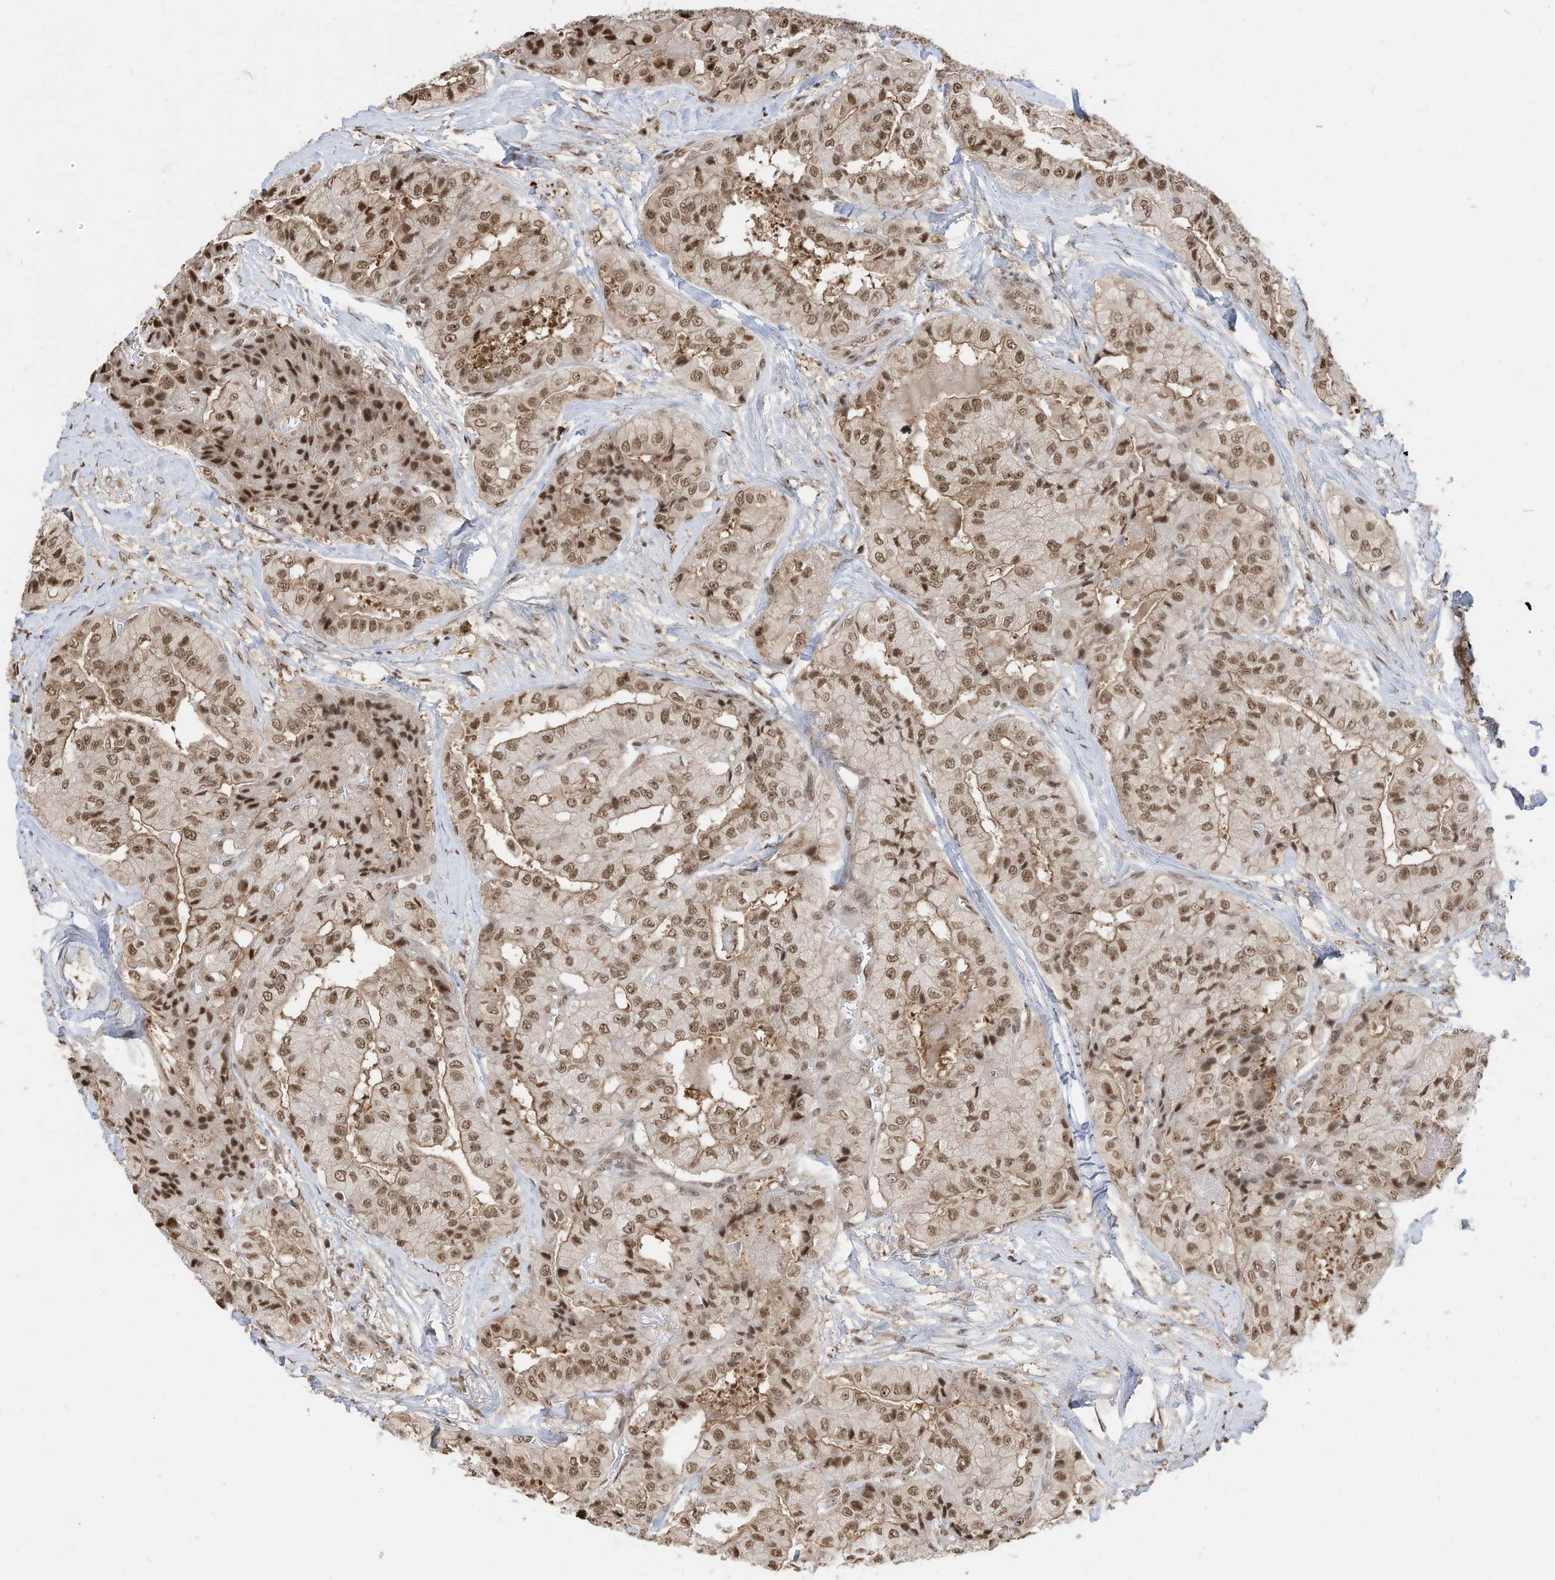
{"staining": {"intensity": "moderate", "quantity": ">75%", "location": "nuclear"}, "tissue": "thyroid cancer", "cell_type": "Tumor cells", "image_type": "cancer", "snomed": [{"axis": "morphology", "description": "Papillary adenocarcinoma, NOS"}, {"axis": "topography", "description": "Thyroid gland"}], "caption": "Thyroid cancer stained with a brown dye exhibits moderate nuclear positive expression in about >75% of tumor cells.", "gene": "ZNF195", "patient": {"sex": "female", "age": 59}}